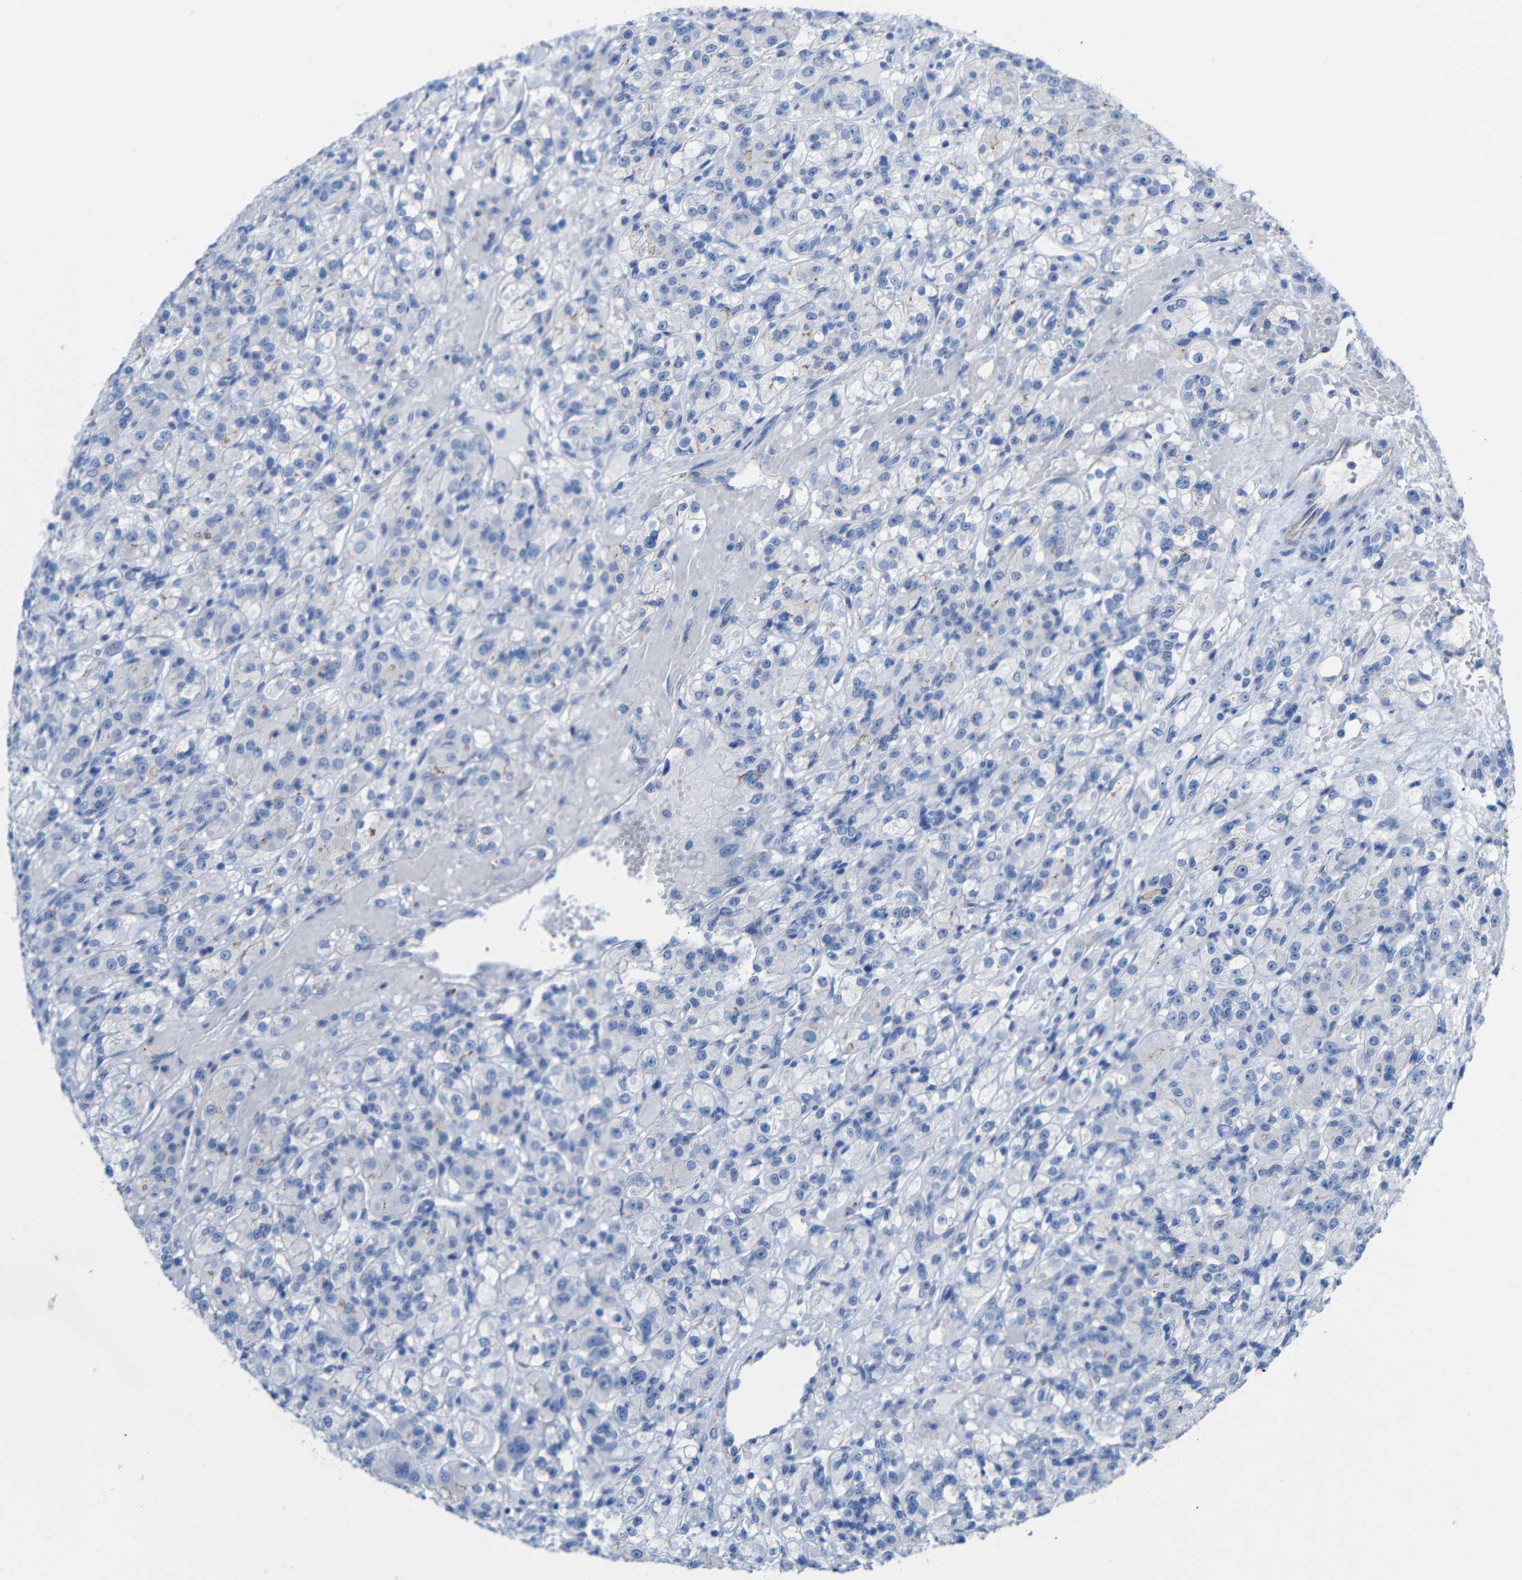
{"staining": {"intensity": "negative", "quantity": "none", "location": "none"}, "tissue": "renal cancer", "cell_type": "Tumor cells", "image_type": "cancer", "snomed": [{"axis": "morphology", "description": "Normal tissue, NOS"}, {"axis": "morphology", "description": "Adenocarcinoma, NOS"}, {"axis": "topography", "description": "Kidney"}], "caption": "The histopathology image reveals no staining of tumor cells in renal adenocarcinoma.", "gene": "CGNL1", "patient": {"sex": "male", "age": 61}}